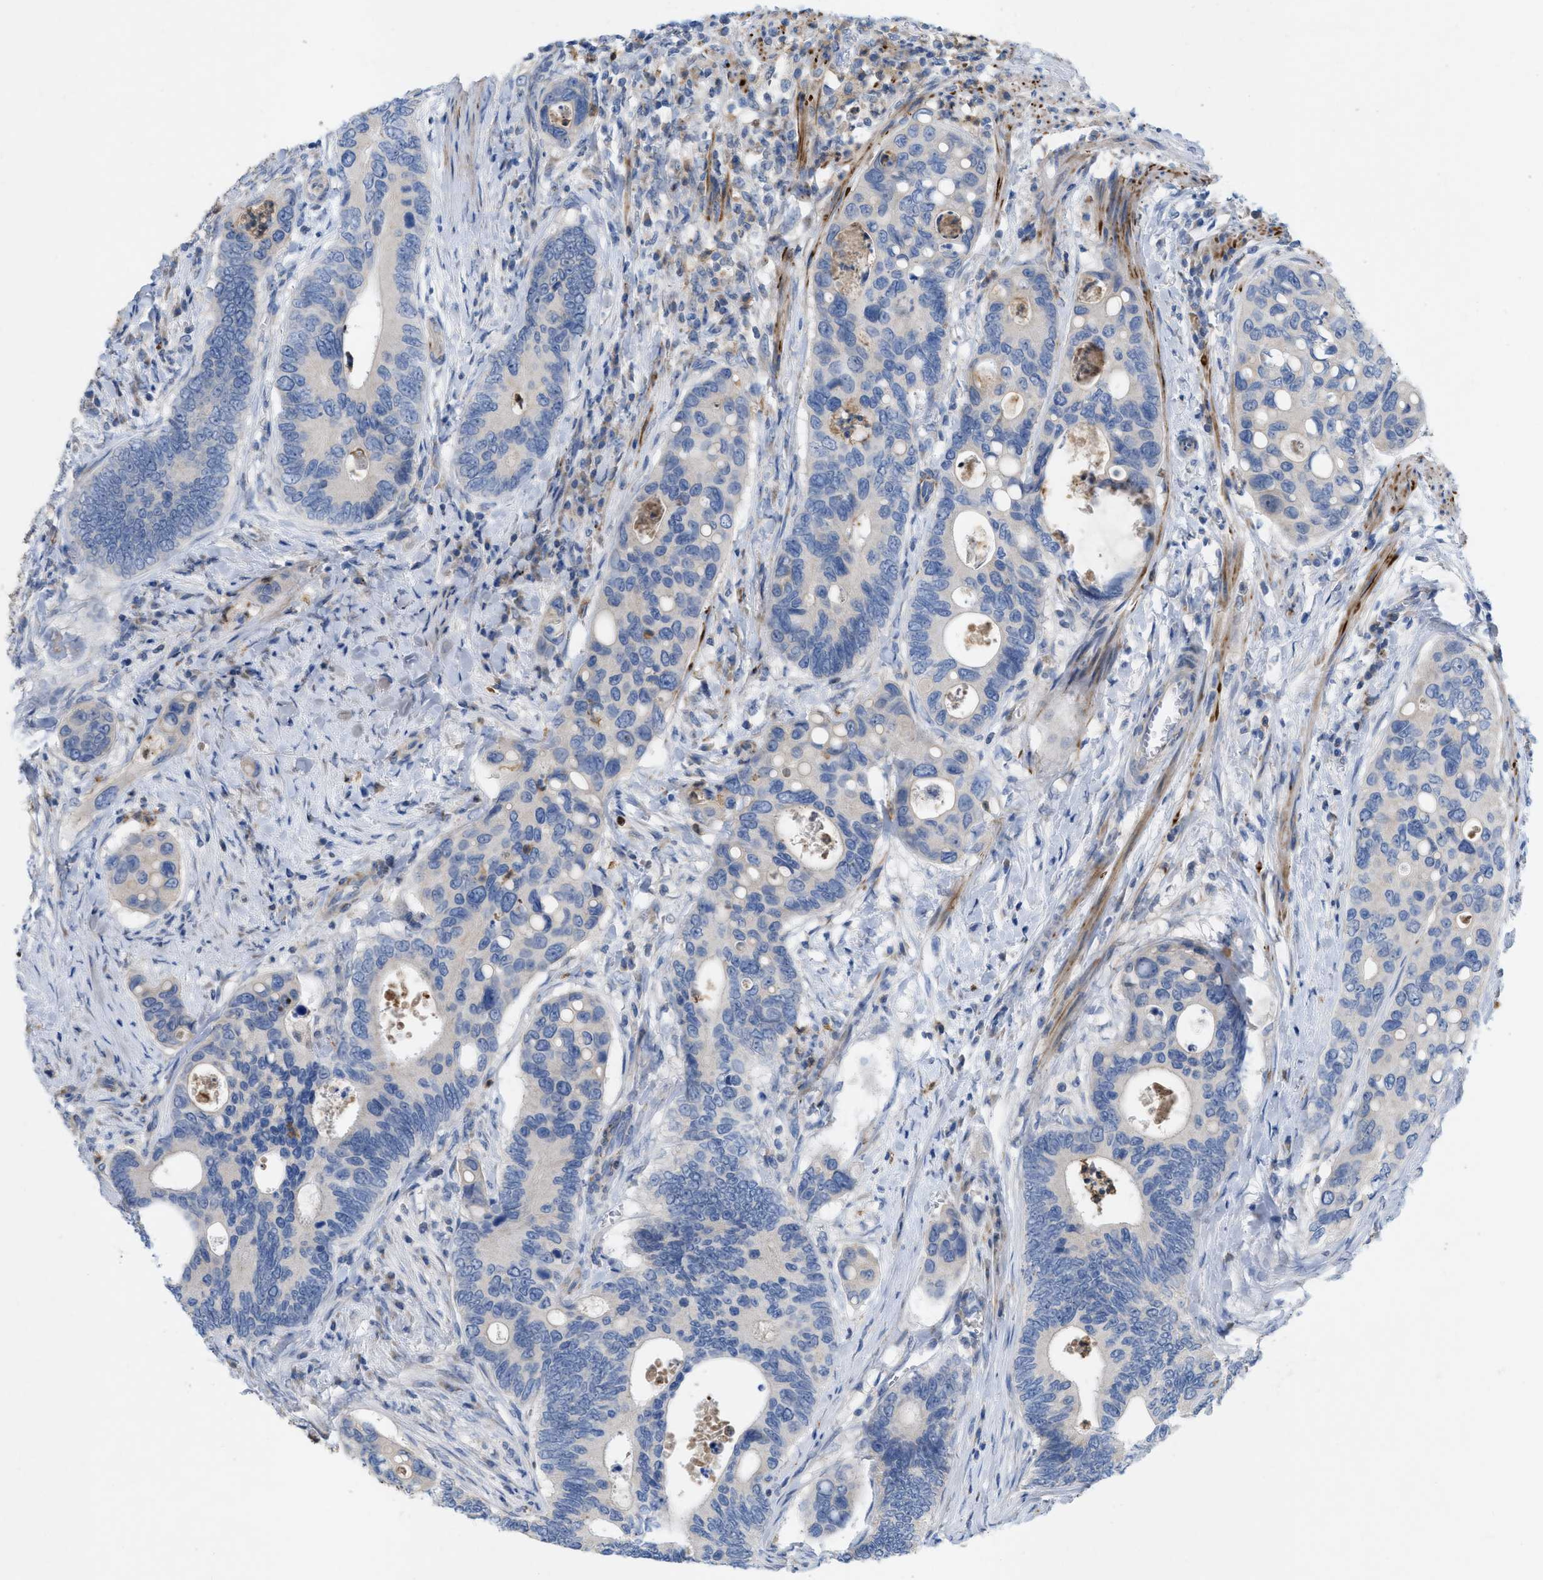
{"staining": {"intensity": "negative", "quantity": "none", "location": "none"}, "tissue": "colorectal cancer", "cell_type": "Tumor cells", "image_type": "cancer", "snomed": [{"axis": "morphology", "description": "Inflammation, NOS"}, {"axis": "morphology", "description": "Adenocarcinoma, NOS"}, {"axis": "topography", "description": "Colon"}], "caption": "An immunohistochemistry (IHC) photomicrograph of colorectal cancer (adenocarcinoma) is shown. There is no staining in tumor cells of colorectal cancer (adenocarcinoma).", "gene": "PLPPR5", "patient": {"sex": "male", "age": 72}}